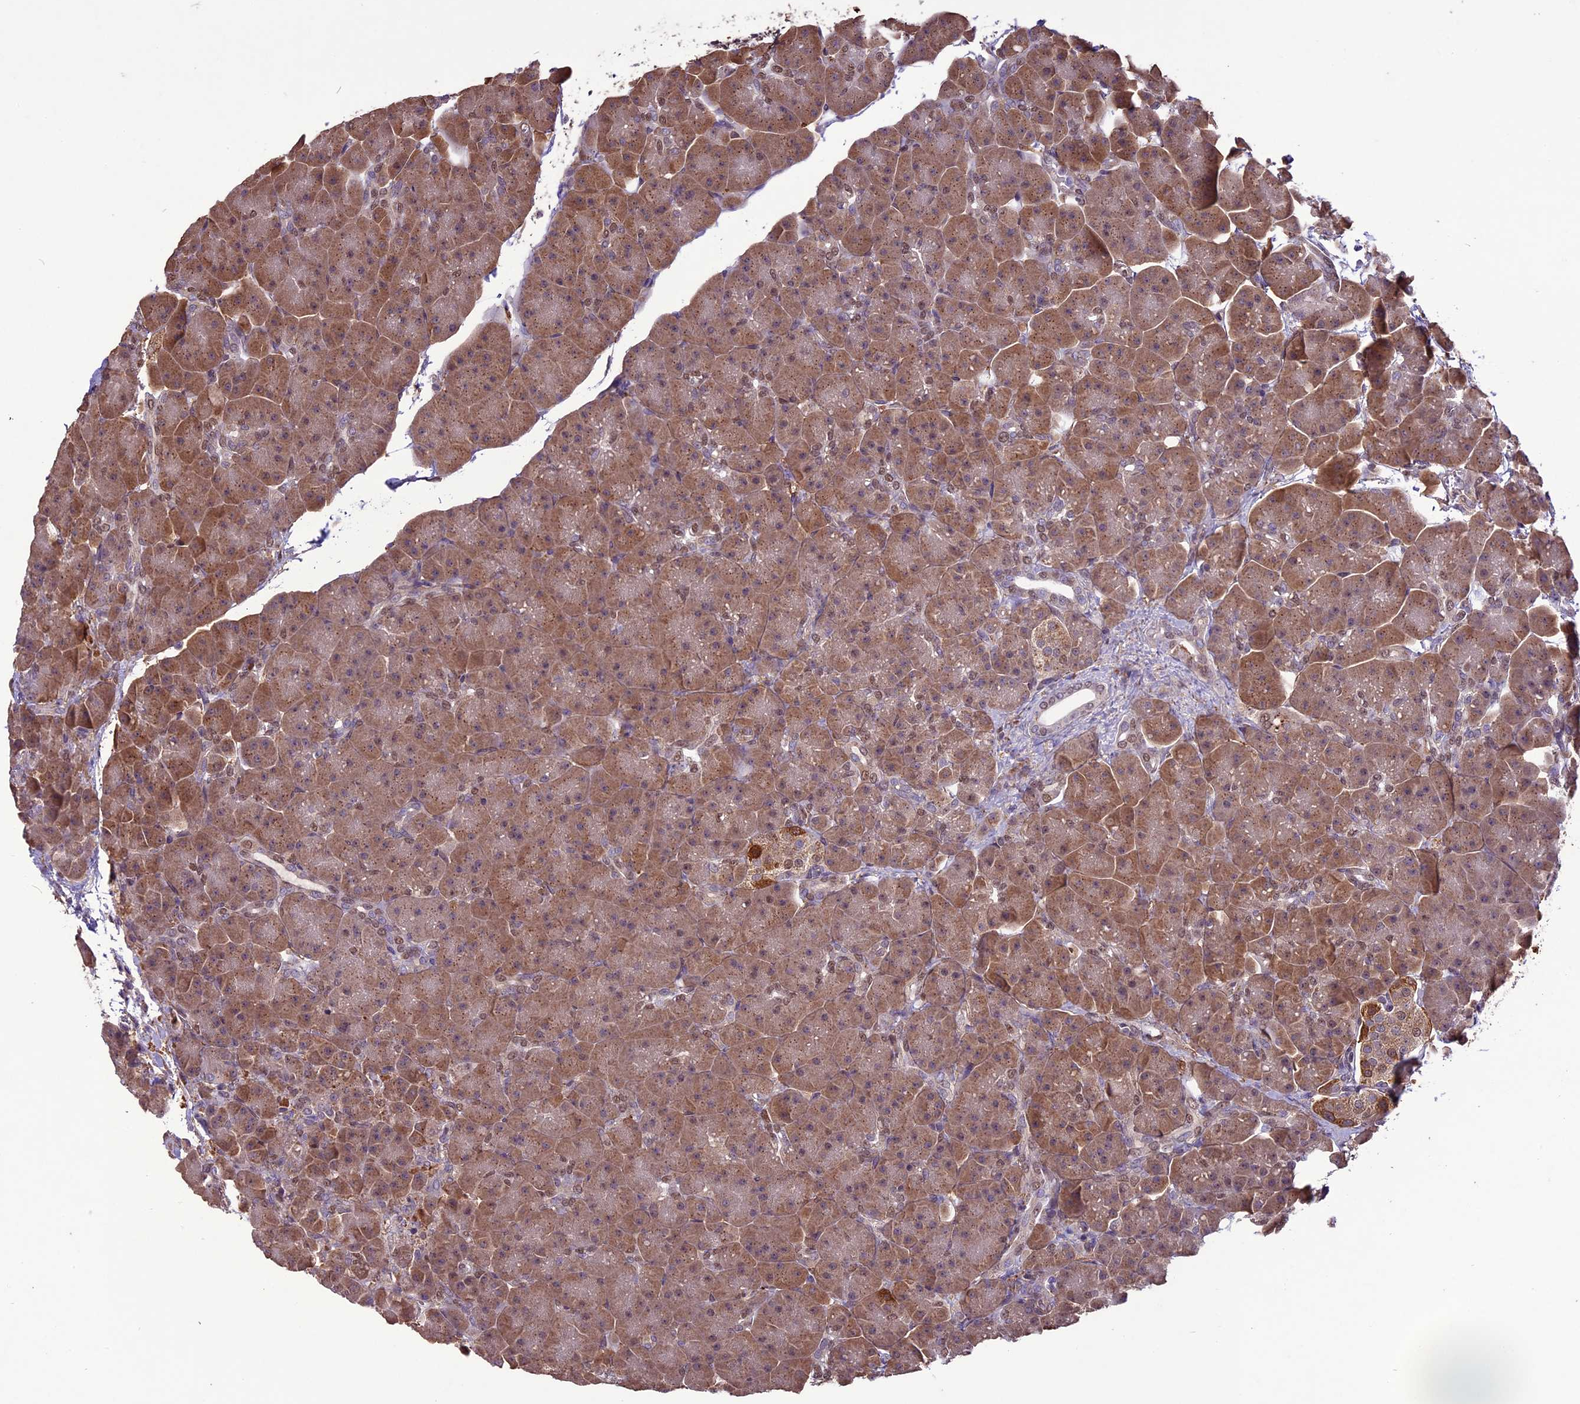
{"staining": {"intensity": "moderate", "quantity": ">75%", "location": "cytoplasmic/membranous,nuclear"}, "tissue": "pancreas", "cell_type": "Exocrine glandular cells", "image_type": "normal", "snomed": [{"axis": "morphology", "description": "Normal tissue, NOS"}, {"axis": "topography", "description": "Pancreas"}], "caption": "This micrograph displays IHC staining of unremarkable human pancreas, with medium moderate cytoplasmic/membranous,nuclear positivity in about >75% of exocrine glandular cells.", "gene": "C3orf70", "patient": {"sex": "male", "age": 66}}